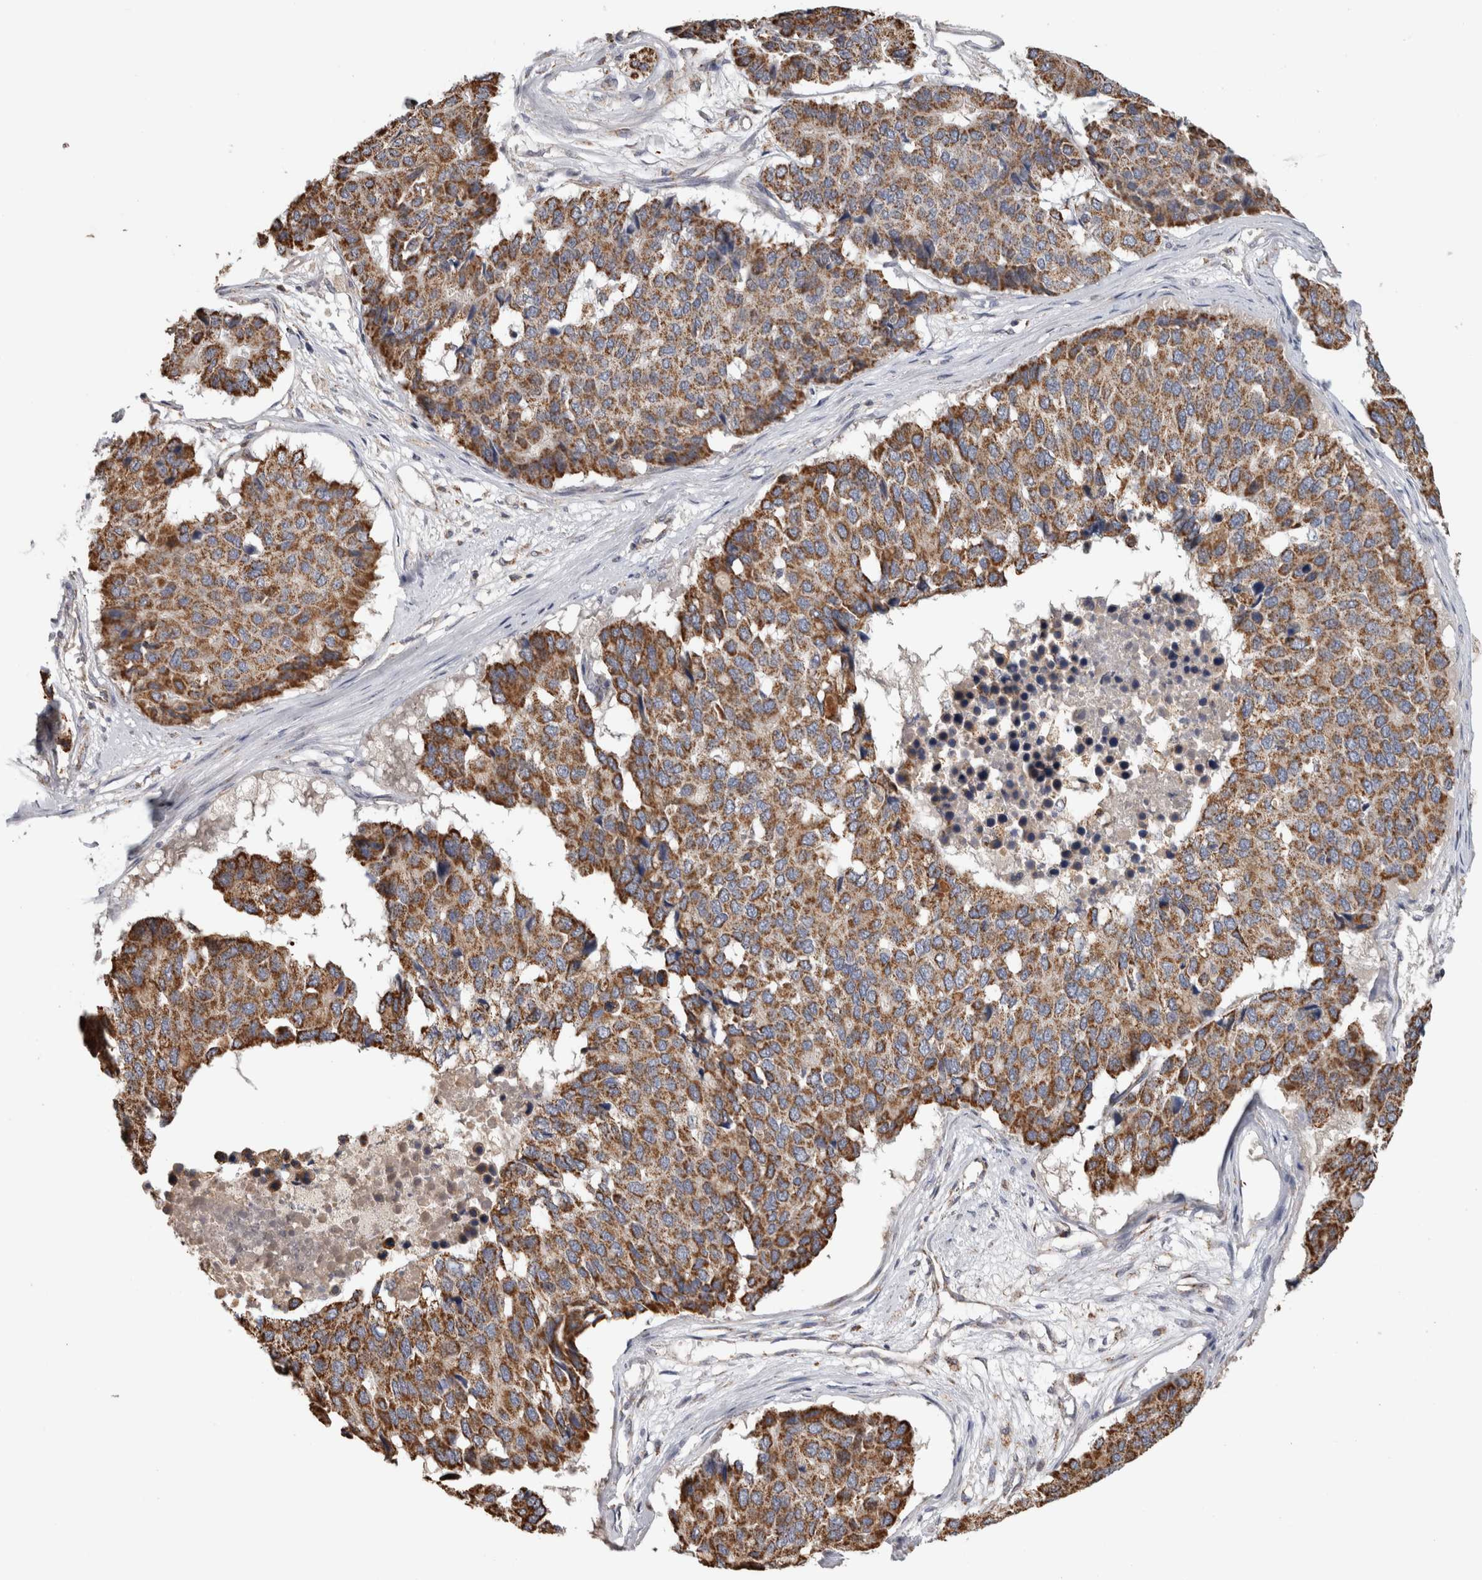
{"staining": {"intensity": "moderate", "quantity": ">75%", "location": "cytoplasmic/membranous"}, "tissue": "pancreatic cancer", "cell_type": "Tumor cells", "image_type": "cancer", "snomed": [{"axis": "morphology", "description": "Adenocarcinoma, NOS"}, {"axis": "topography", "description": "Pancreas"}], "caption": "Human pancreatic cancer stained with a brown dye shows moderate cytoplasmic/membranous positive positivity in approximately >75% of tumor cells.", "gene": "ST8SIA1", "patient": {"sex": "male", "age": 50}}